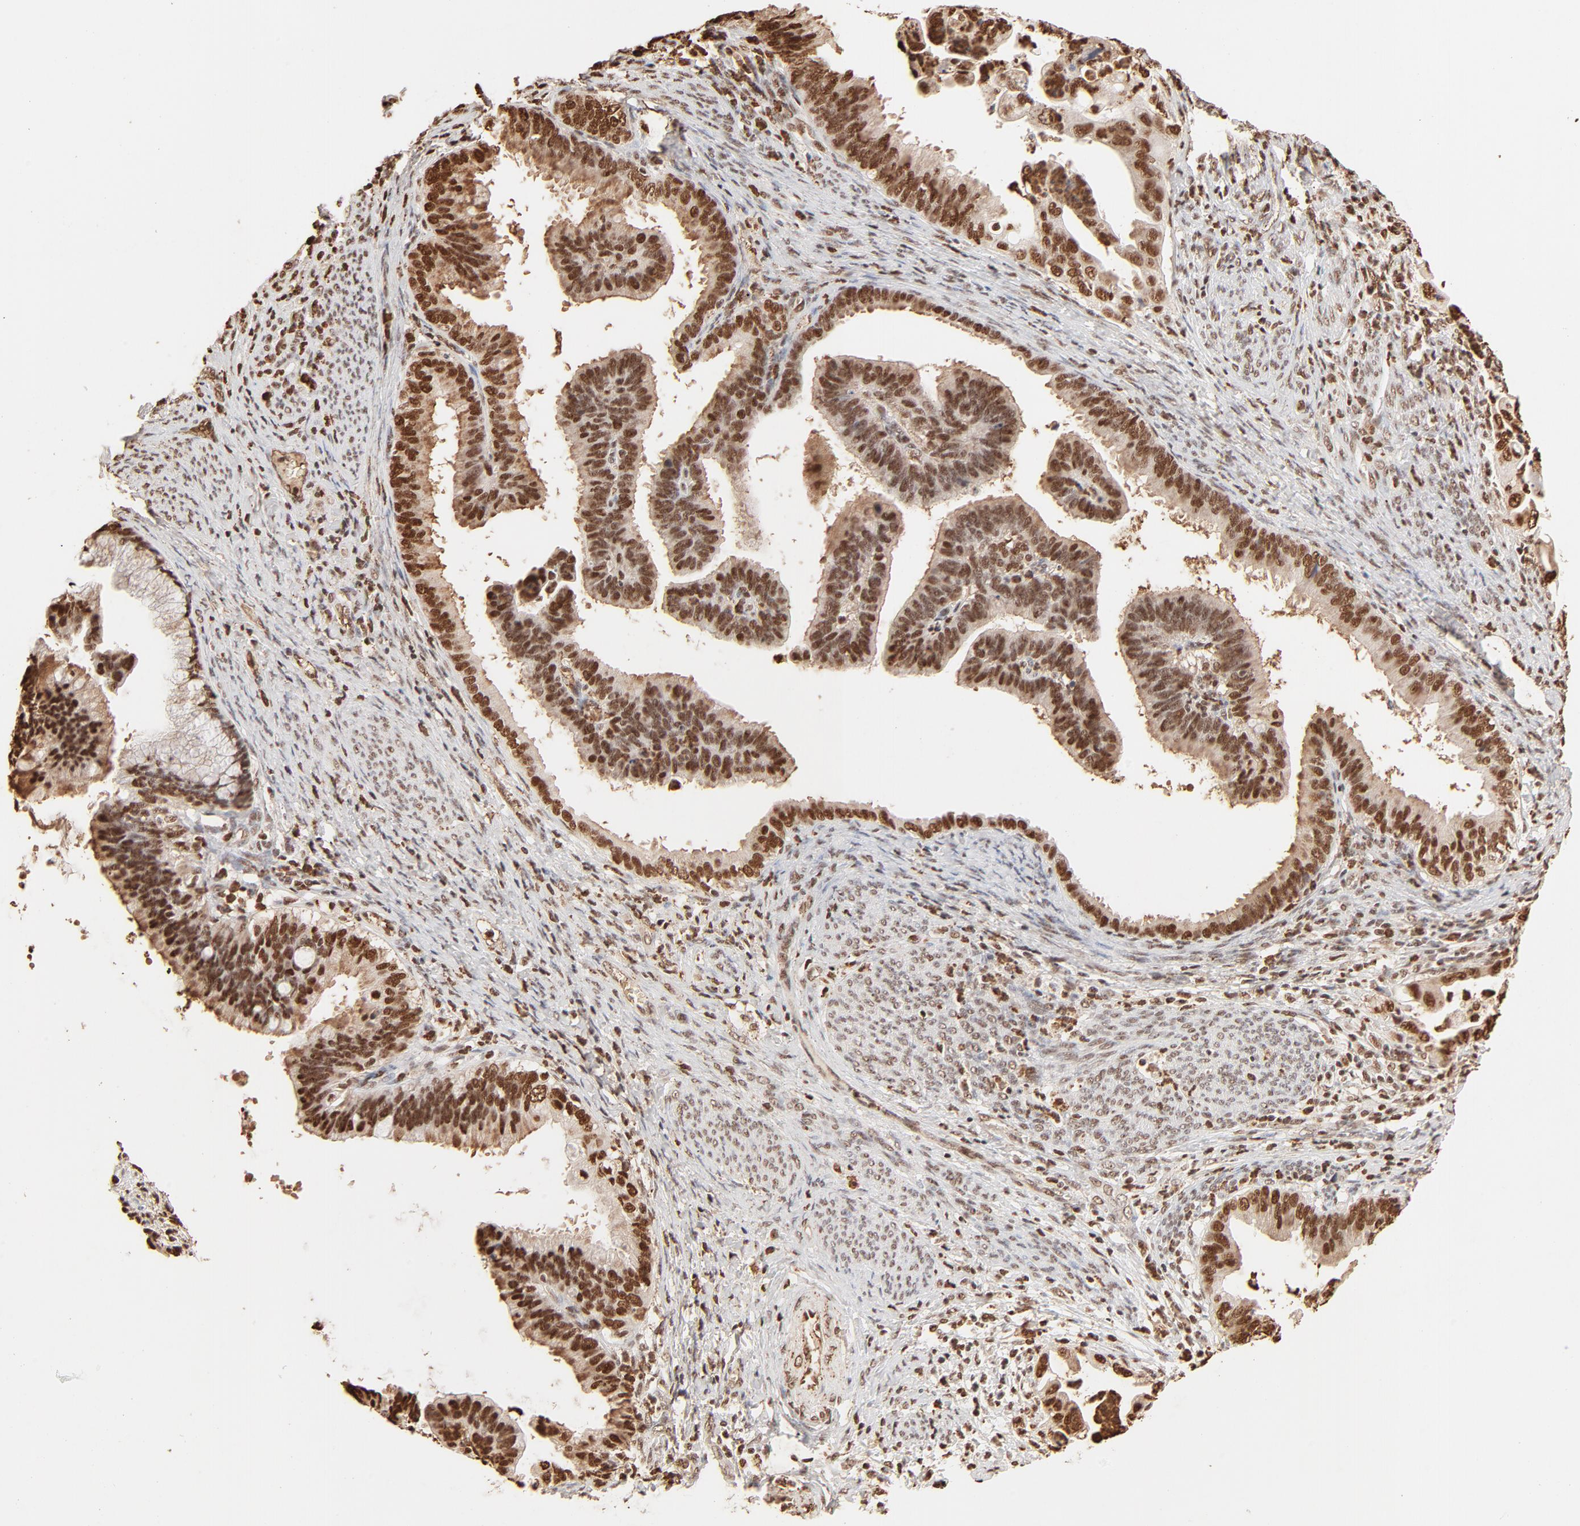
{"staining": {"intensity": "strong", "quantity": ">75%", "location": "nuclear"}, "tissue": "cervical cancer", "cell_type": "Tumor cells", "image_type": "cancer", "snomed": [{"axis": "morphology", "description": "Adenocarcinoma, NOS"}, {"axis": "topography", "description": "Cervix"}], "caption": "Adenocarcinoma (cervical) stained for a protein (brown) shows strong nuclear positive expression in approximately >75% of tumor cells.", "gene": "FAM50A", "patient": {"sex": "female", "age": 47}}